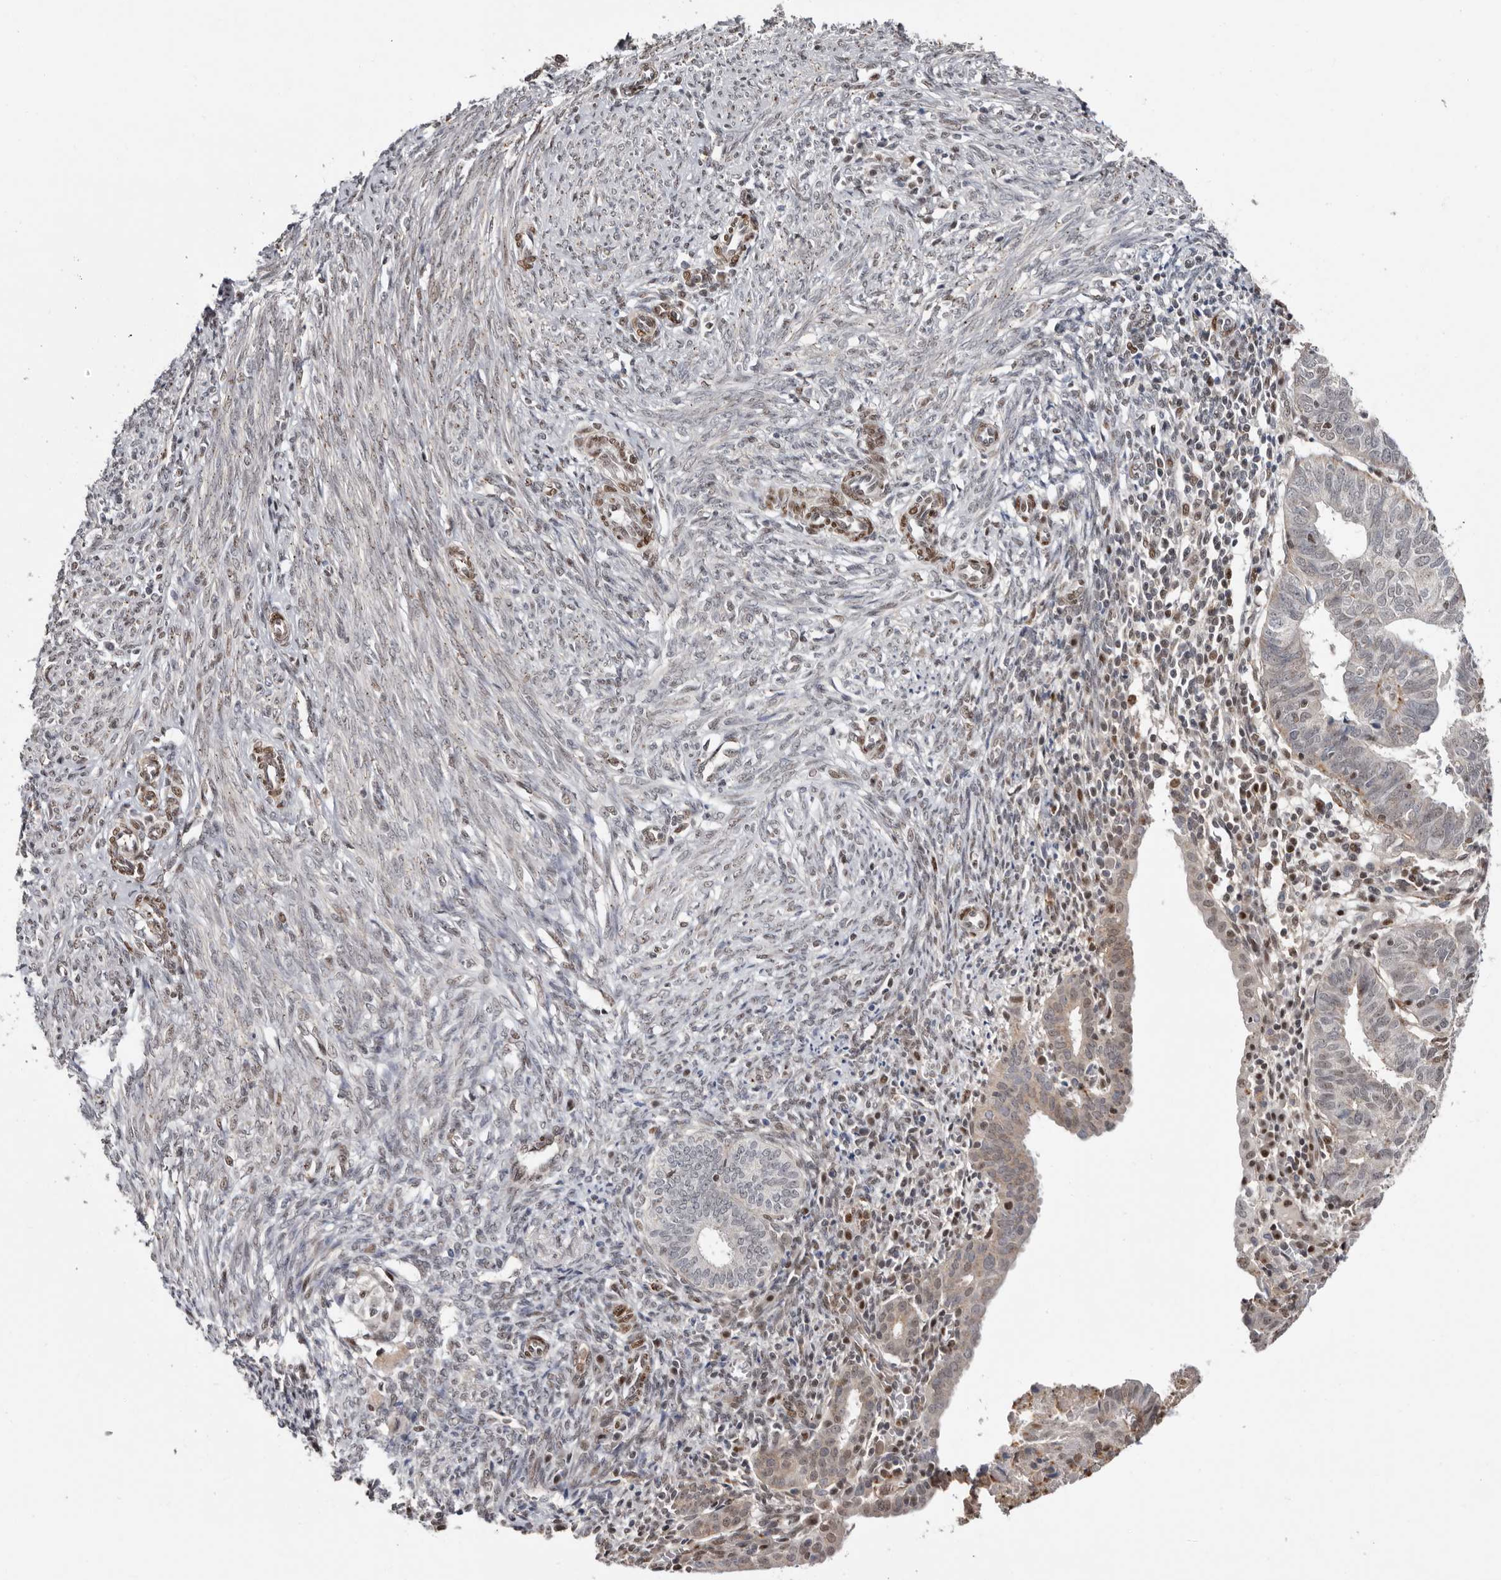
{"staining": {"intensity": "weak", "quantity": "<25%", "location": "nuclear"}, "tissue": "endometrial cancer", "cell_type": "Tumor cells", "image_type": "cancer", "snomed": [{"axis": "morphology", "description": "Adenocarcinoma, NOS"}, {"axis": "topography", "description": "Uterus"}], "caption": "An immunohistochemistry histopathology image of endometrial cancer (adenocarcinoma) is shown. There is no staining in tumor cells of endometrial cancer (adenocarcinoma). (DAB IHC with hematoxylin counter stain).", "gene": "SMAD7", "patient": {"sex": "female", "age": 77}}